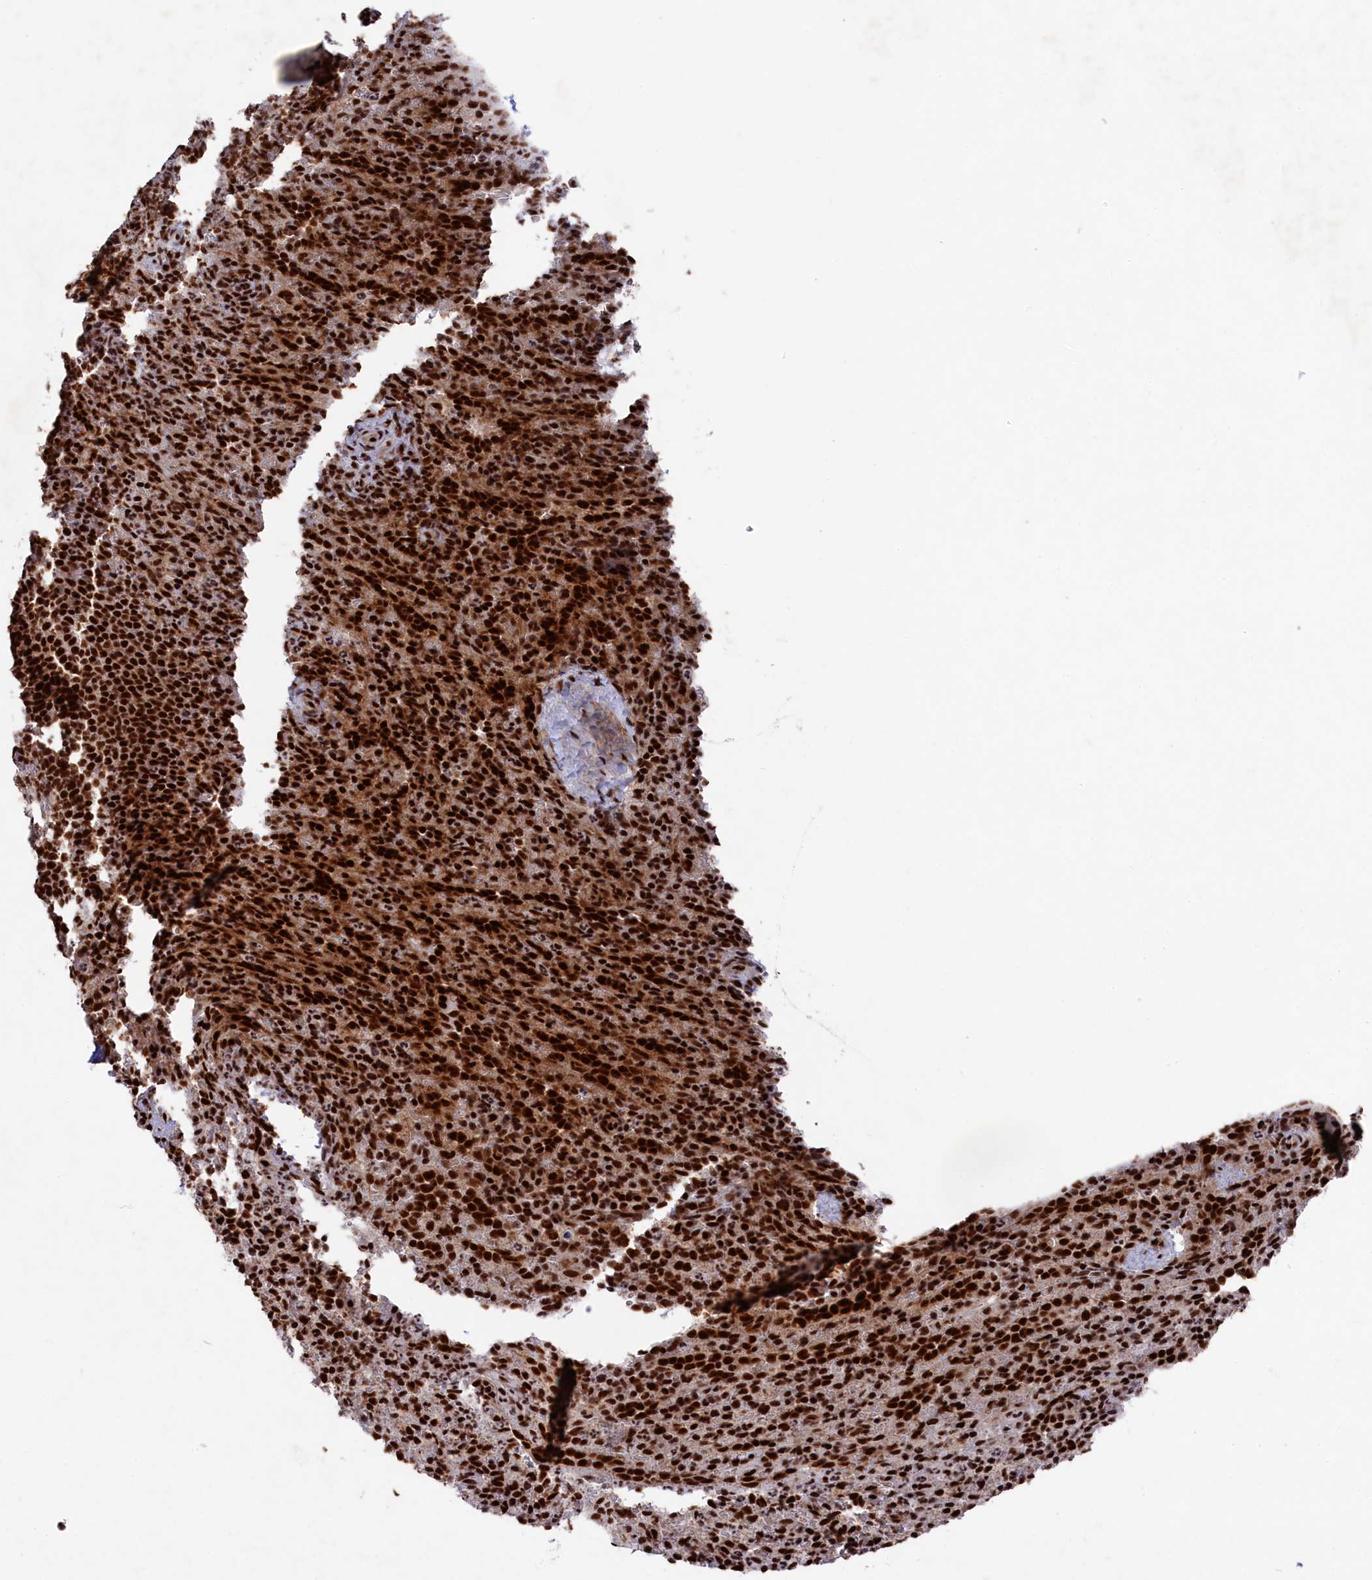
{"staining": {"intensity": "strong", "quantity": ">75%", "location": "nuclear"}, "tissue": "spleen", "cell_type": "Cells in red pulp", "image_type": "normal", "snomed": [{"axis": "morphology", "description": "Normal tissue, NOS"}, {"axis": "topography", "description": "Spleen"}], "caption": "Immunohistochemical staining of benign human spleen shows high levels of strong nuclear positivity in approximately >75% of cells in red pulp.", "gene": "PRPF31", "patient": {"sex": "female", "age": 21}}